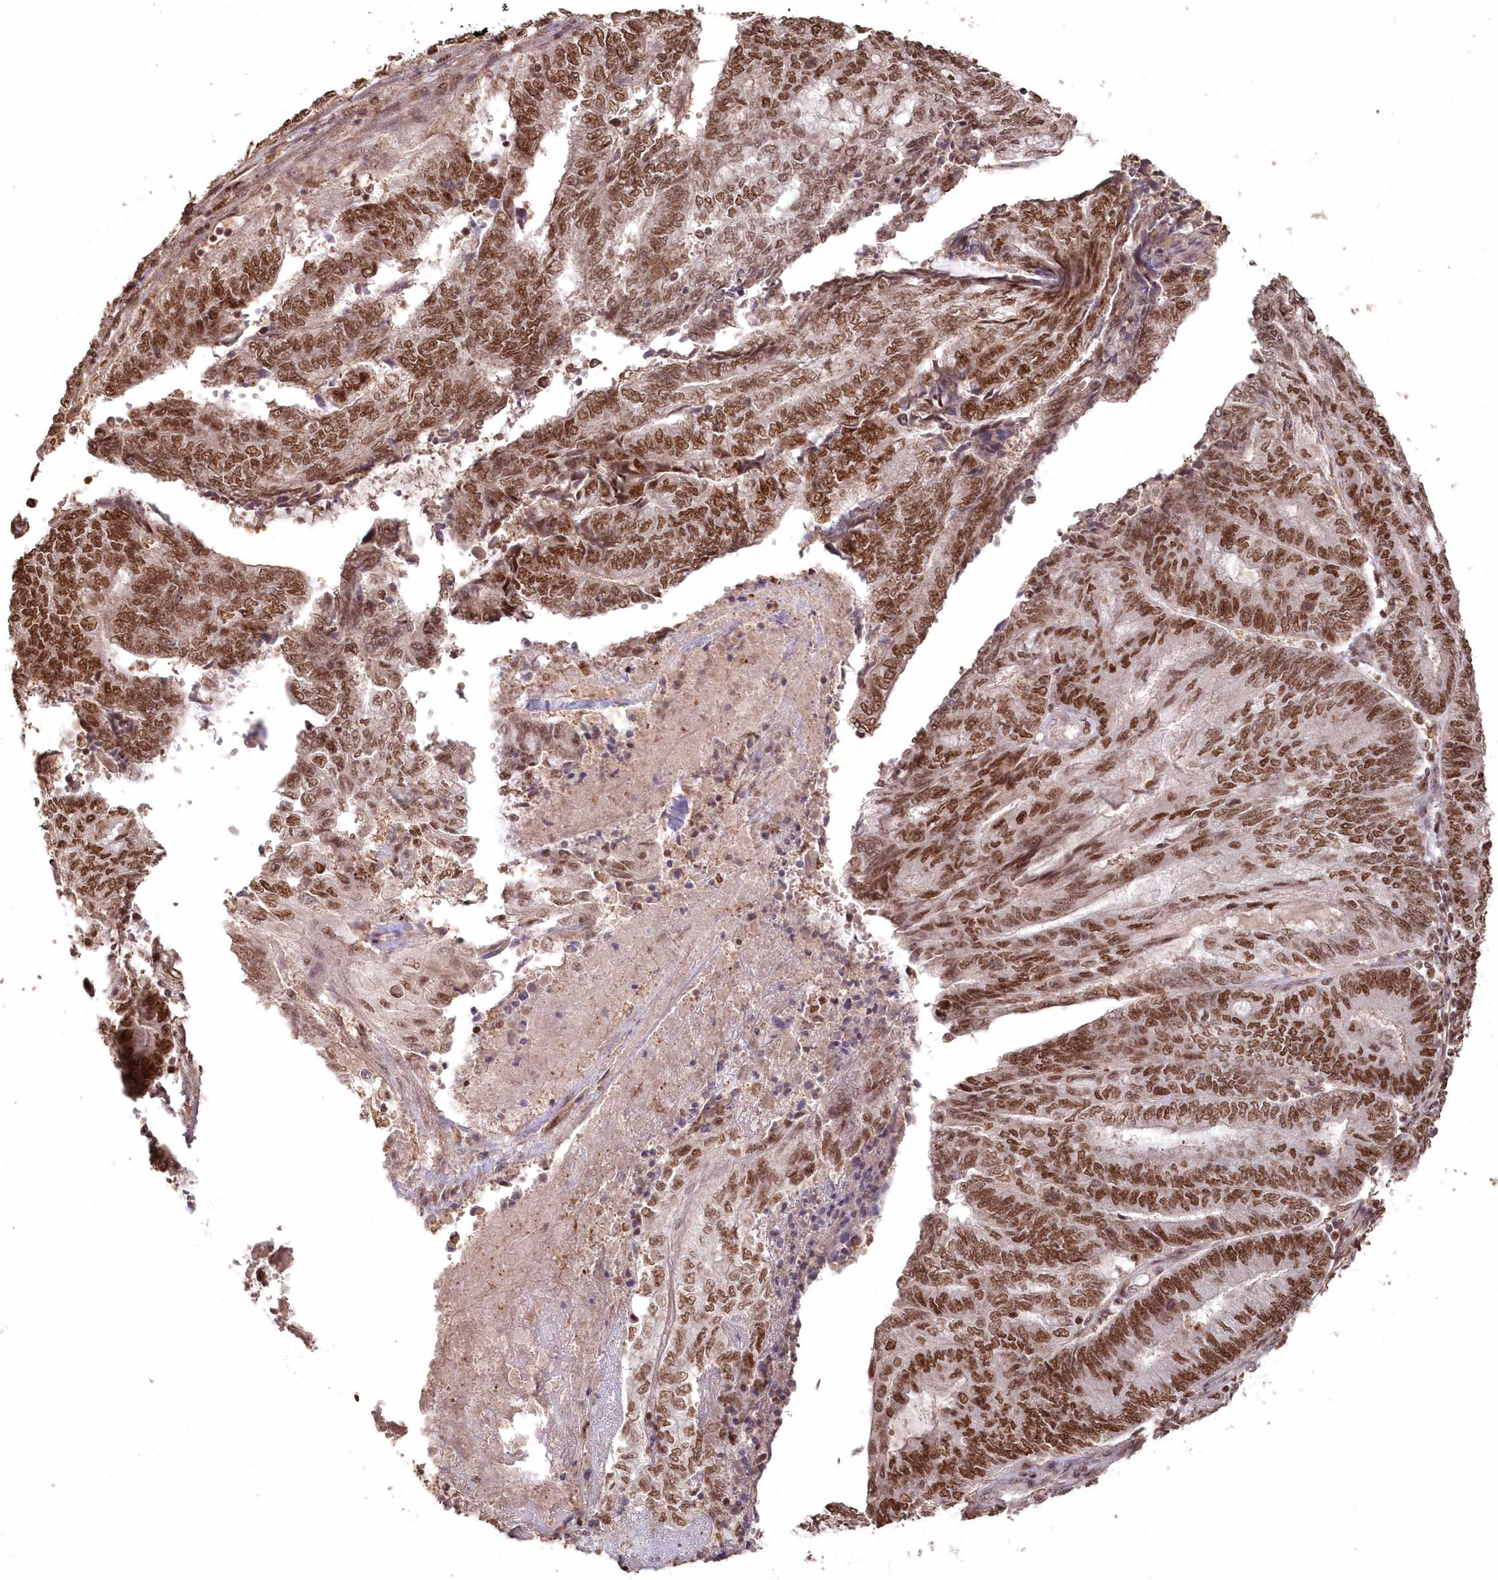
{"staining": {"intensity": "strong", "quantity": ">75%", "location": "nuclear"}, "tissue": "endometrial cancer", "cell_type": "Tumor cells", "image_type": "cancer", "snomed": [{"axis": "morphology", "description": "Adenocarcinoma, NOS"}, {"axis": "topography", "description": "Uterus"}, {"axis": "topography", "description": "Endometrium"}], "caption": "Adenocarcinoma (endometrial) tissue reveals strong nuclear positivity in about >75% of tumor cells", "gene": "PDS5A", "patient": {"sex": "female", "age": 70}}